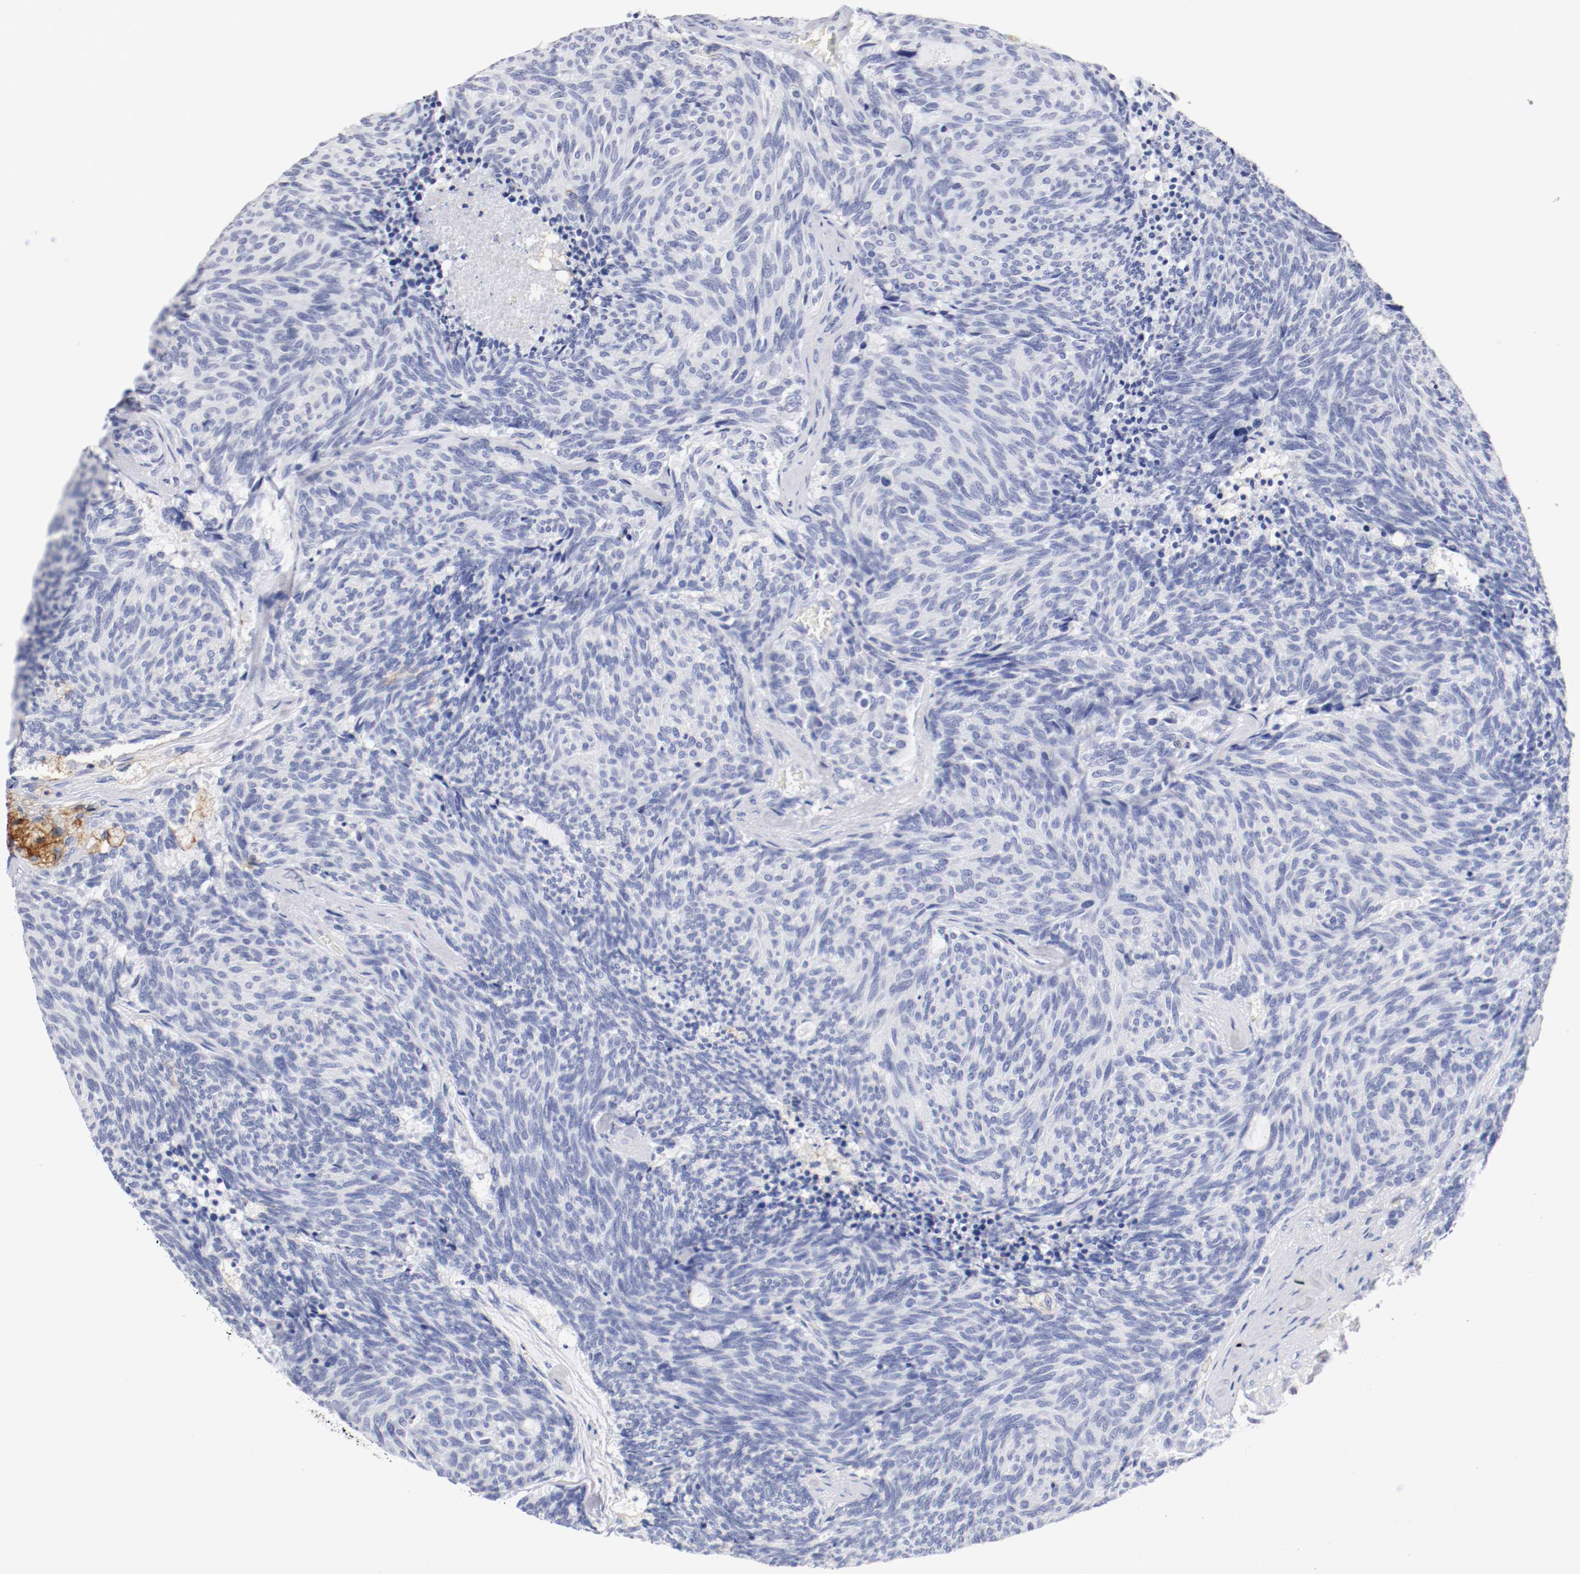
{"staining": {"intensity": "negative", "quantity": "none", "location": "none"}, "tissue": "carcinoid", "cell_type": "Tumor cells", "image_type": "cancer", "snomed": [{"axis": "morphology", "description": "Carcinoid, malignant, NOS"}, {"axis": "topography", "description": "Pancreas"}], "caption": "High magnification brightfield microscopy of carcinoid stained with DAB (3,3'-diaminobenzidine) (brown) and counterstained with hematoxylin (blue): tumor cells show no significant staining. Brightfield microscopy of IHC stained with DAB (brown) and hematoxylin (blue), captured at high magnification.", "gene": "ITGAX", "patient": {"sex": "female", "age": 54}}